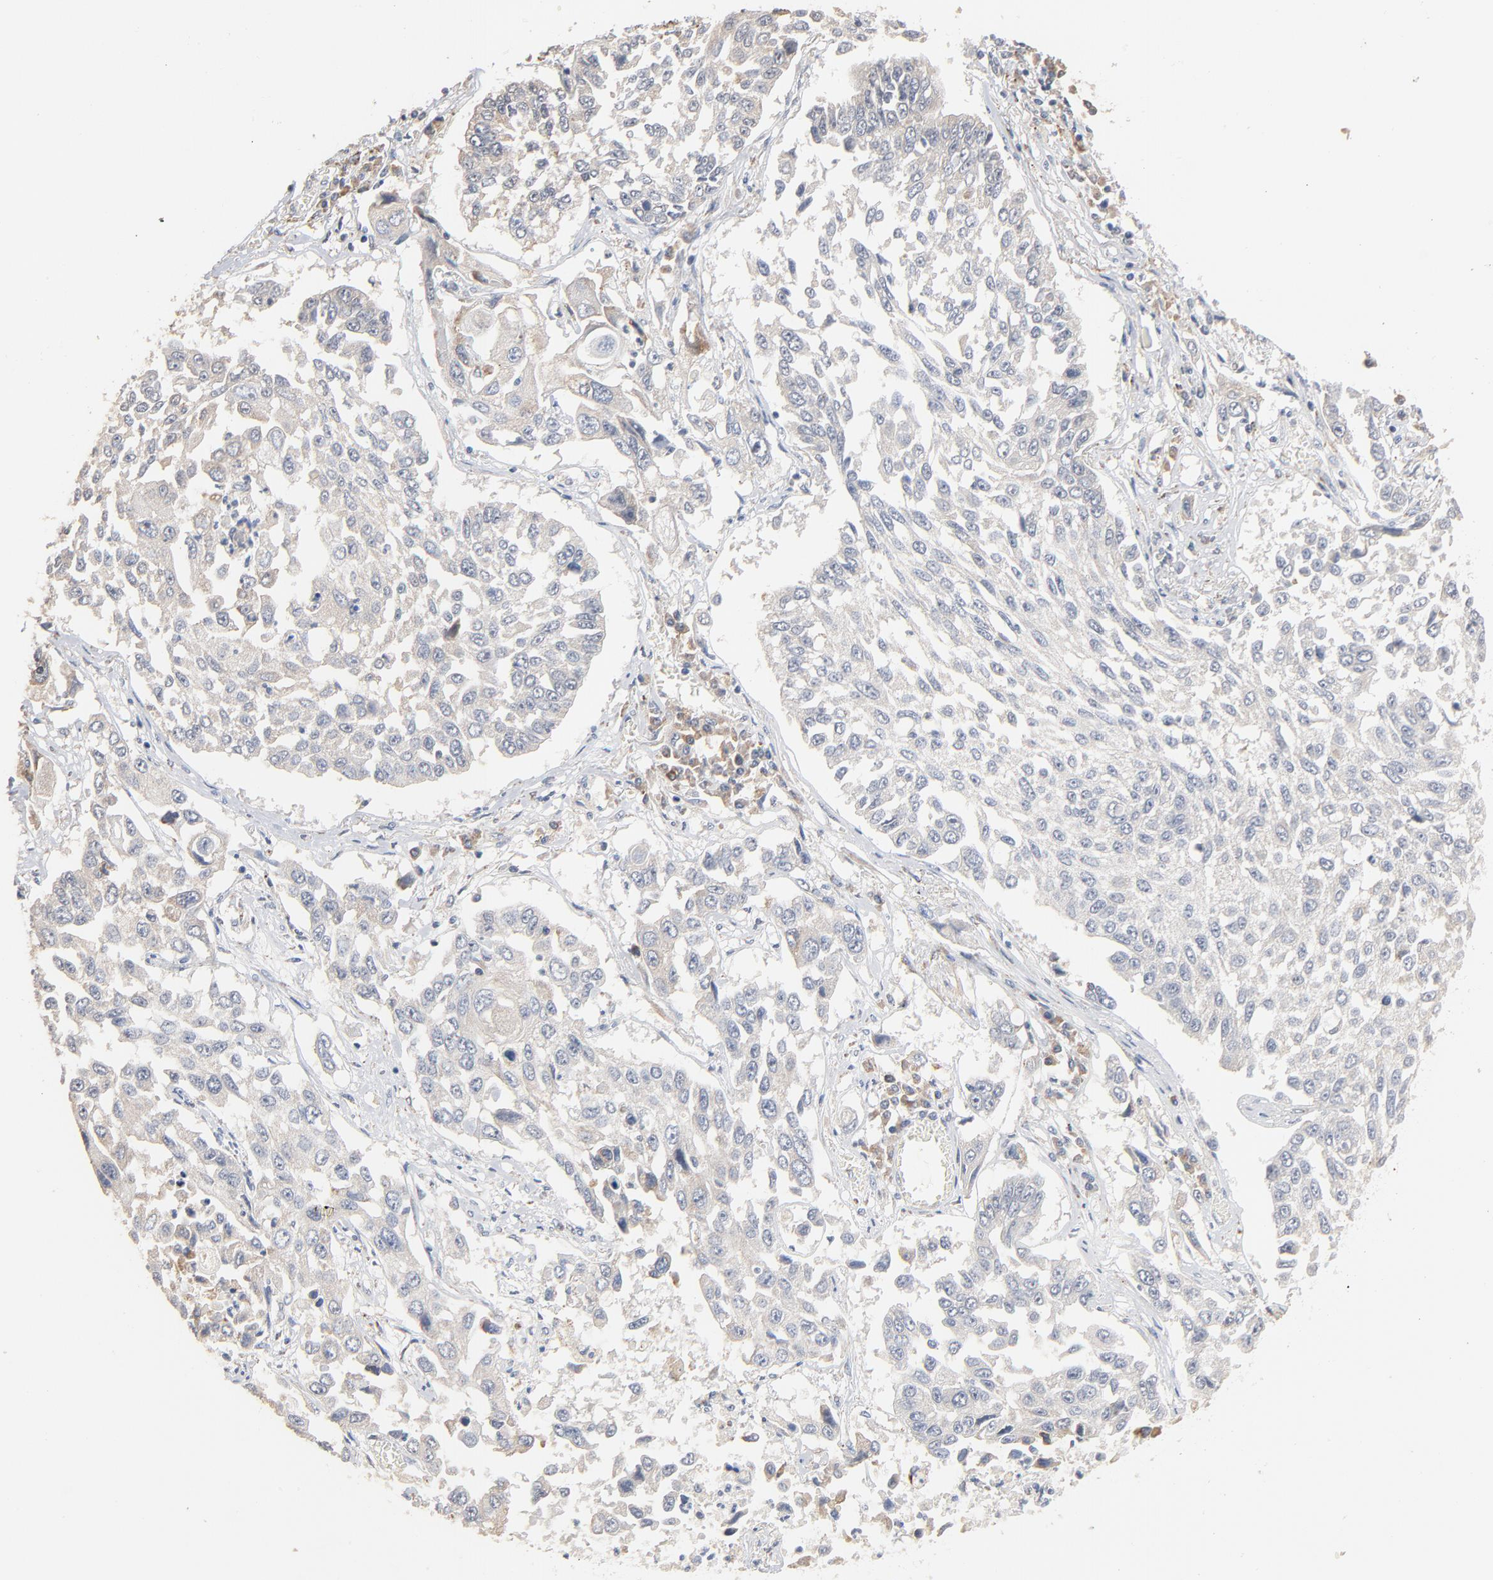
{"staining": {"intensity": "negative", "quantity": "none", "location": "none"}, "tissue": "lung cancer", "cell_type": "Tumor cells", "image_type": "cancer", "snomed": [{"axis": "morphology", "description": "Squamous cell carcinoma, NOS"}, {"axis": "topography", "description": "Lung"}], "caption": "An immunohistochemistry micrograph of lung cancer is shown. There is no staining in tumor cells of lung cancer.", "gene": "ZDHHC8", "patient": {"sex": "male", "age": 71}}